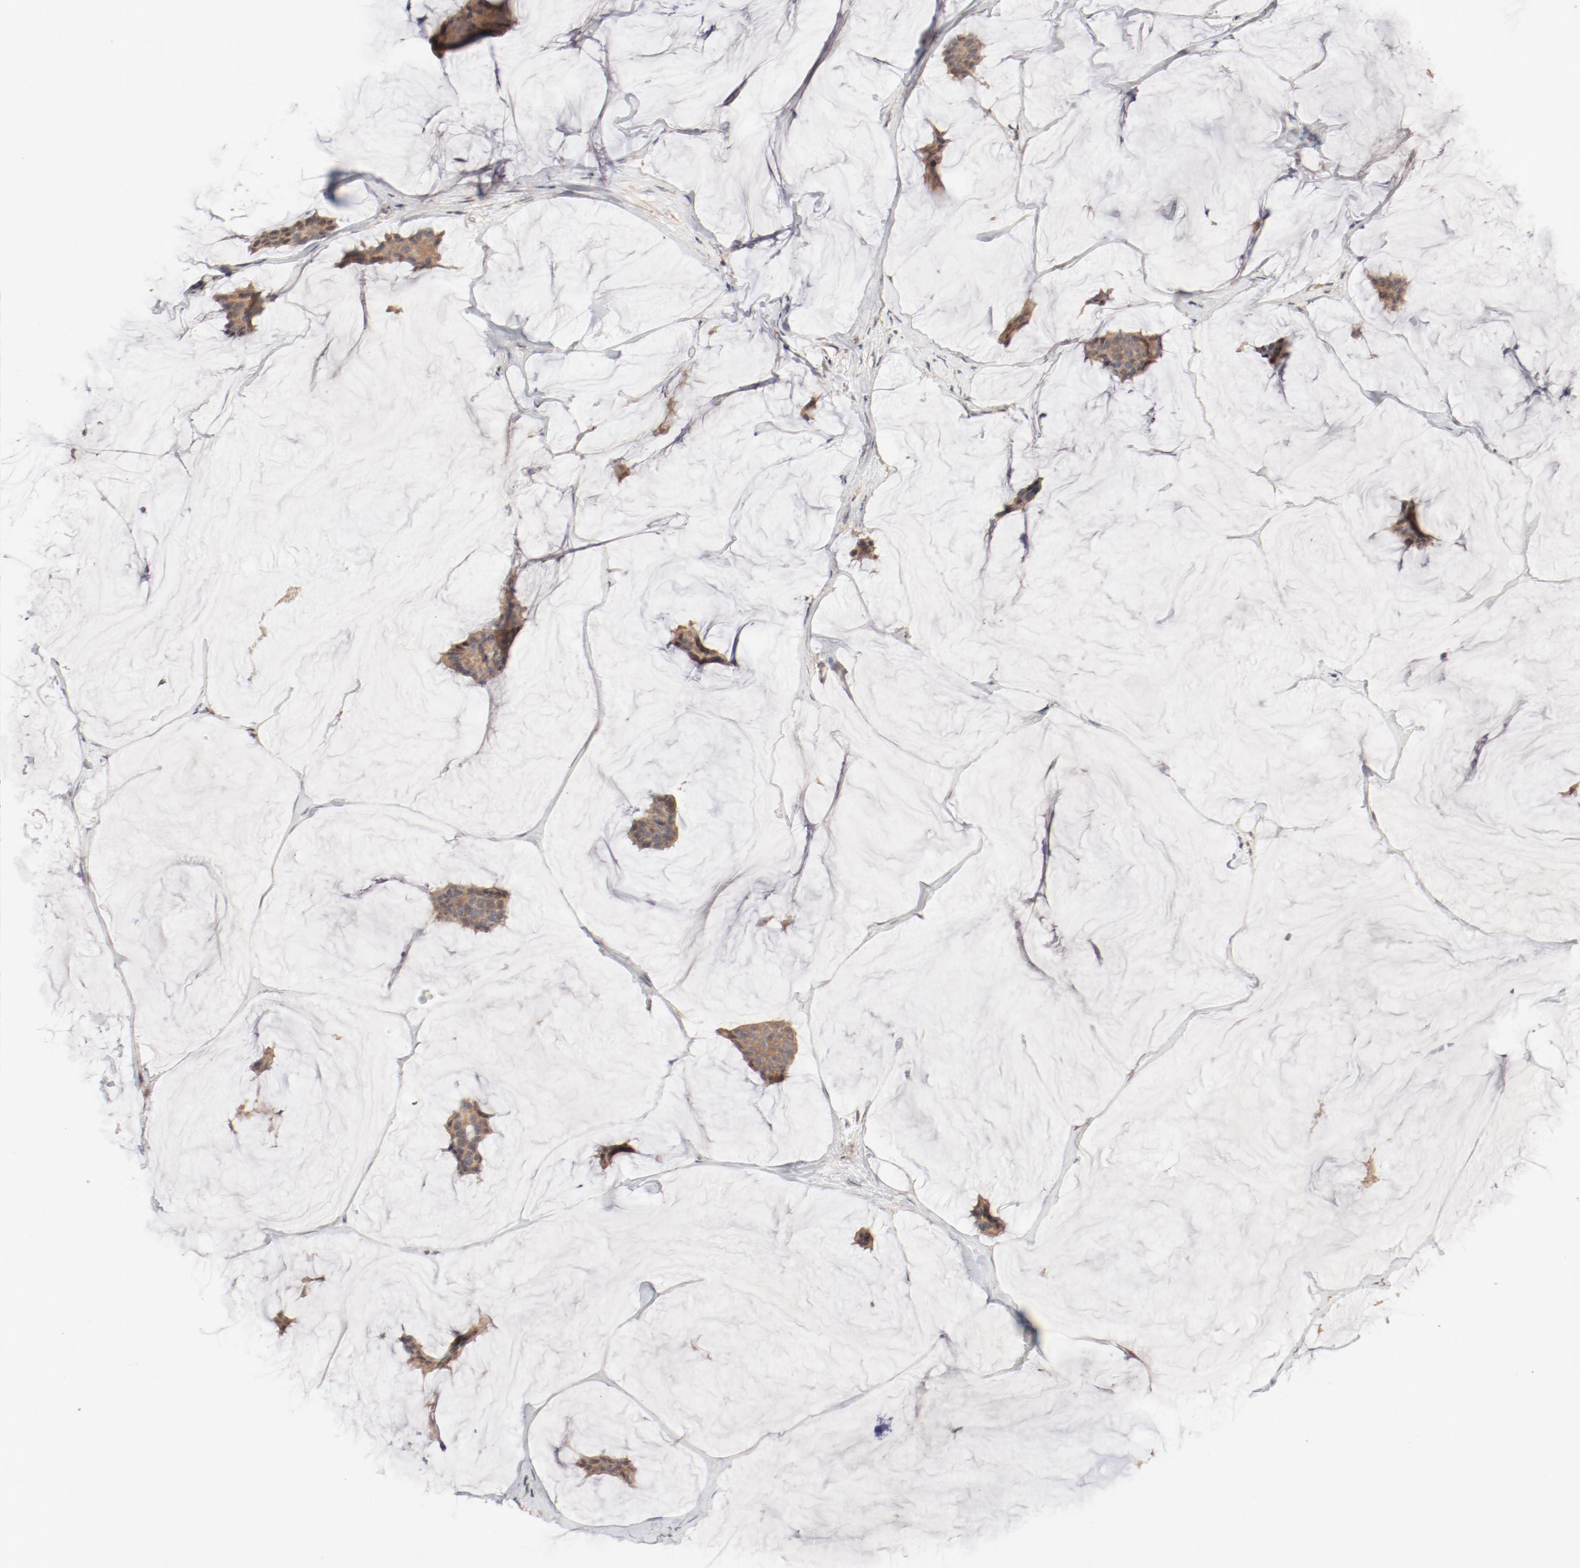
{"staining": {"intensity": "moderate", "quantity": ">75%", "location": "cytoplasmic/membranous"}, "tissue": "breast cancer", "cell_type": "Tumor cells", "image_type": "cancer", "snomed": [{"axis": "morphology", "description": "Duct carcinoma"}, {"axis": "topography", "description": "Breast"}], "caption": "An immunohistochemistry micrograph of neoplastic tissue is shown. Protein staining in brown shows moderate cytoplasmic/membranous positivity in breast cancer (infiltrating ductal carcinoma) within tumor cells.", "gene": "IL3RA", "patient": {"sex": "female", "age": 93}}